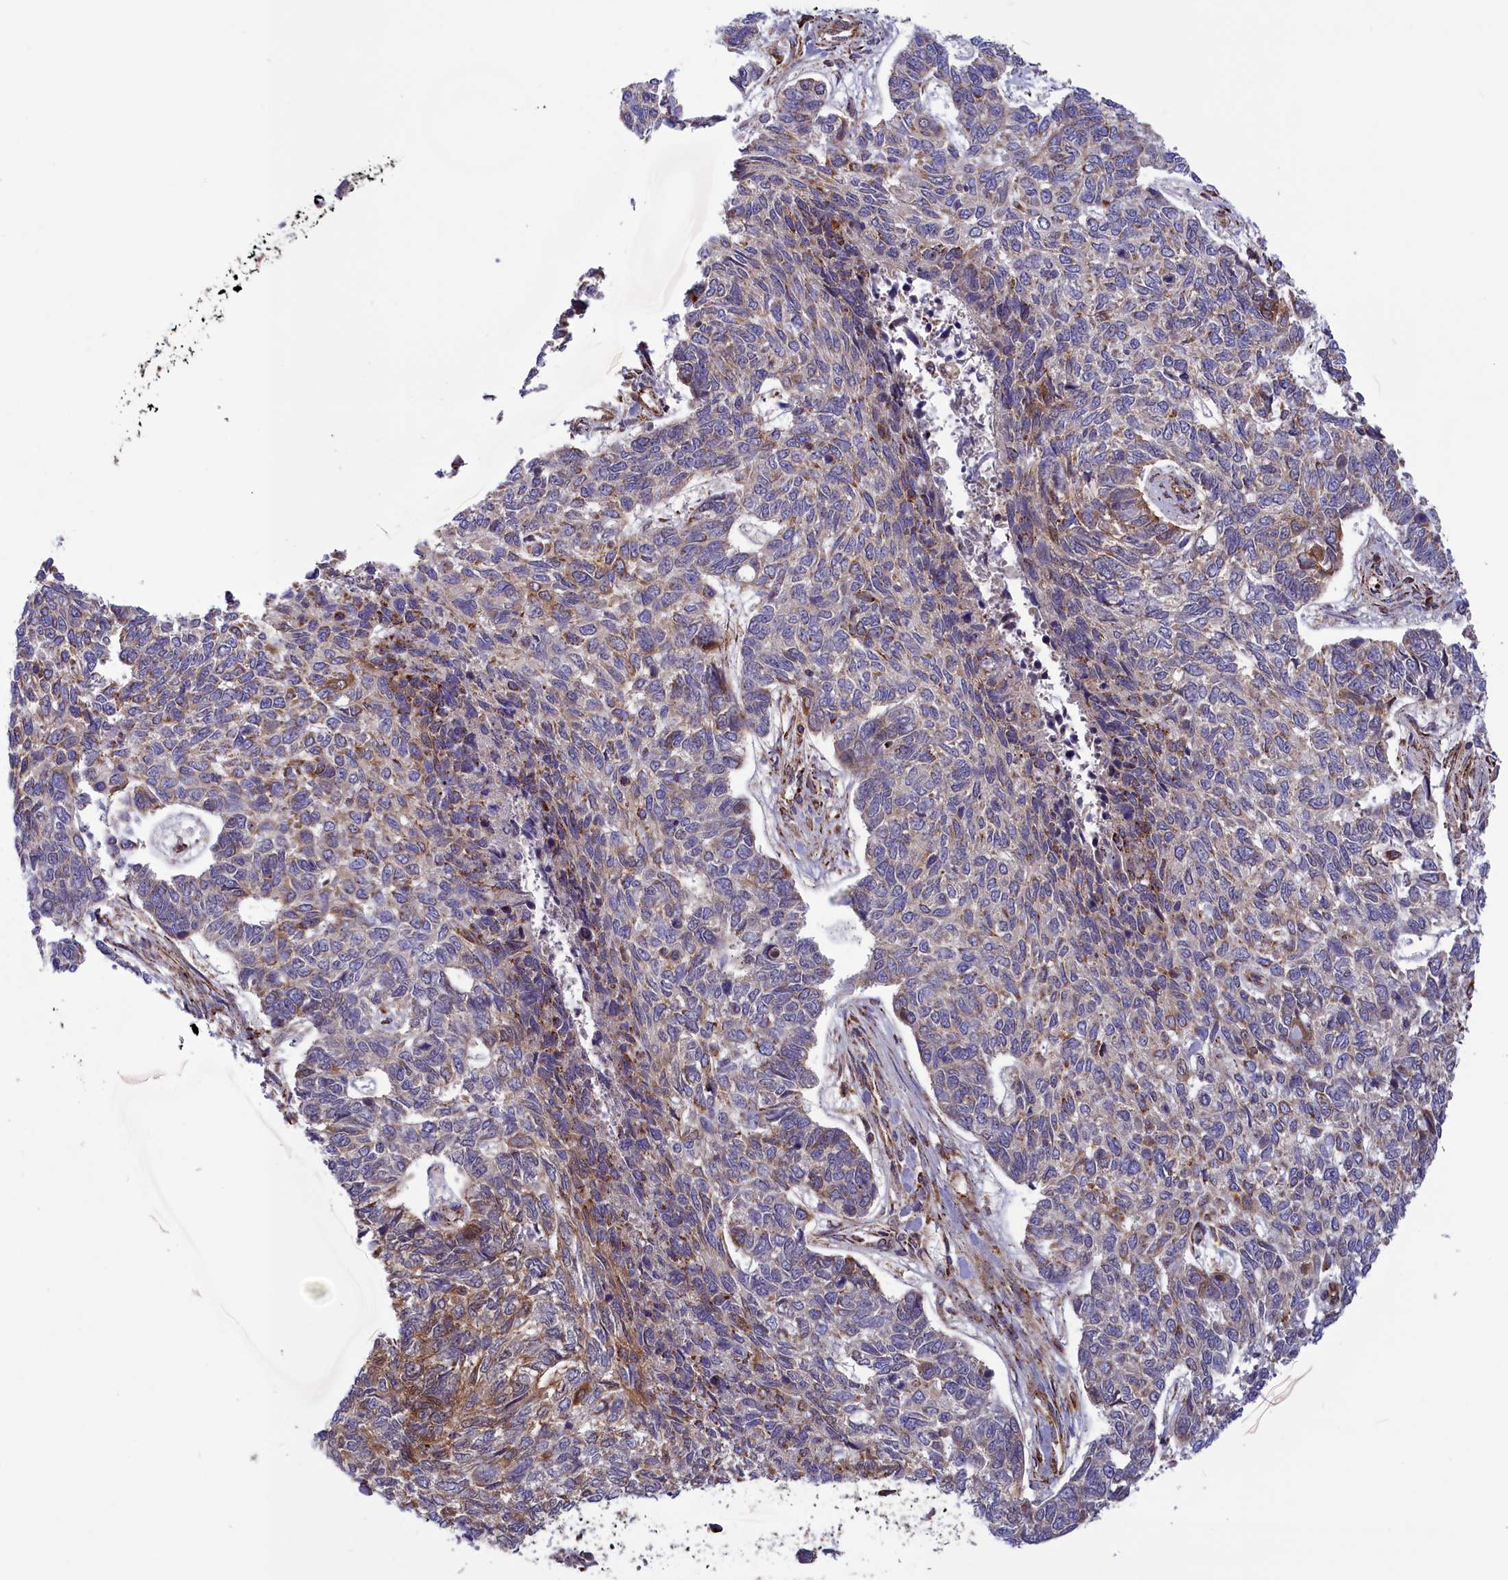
{"staining": {"intensity": "moderate", "quantity": "25%-75%", "location": "cytoplasmic/membranous"}, "tissue": "skin cancer", "cell_type": "Tumor cells", "image_type": "cancer", "snomed": [{"axis": "morphology", "description": "Basal cell carcinoma"}, {"axis": "topography", "description": "Skin"}], "caption": "Basal cell carcinoma (skin) stained for a protein (brown) exhibits moderate cytoplasmic/membranous positive staining in about 25%-75% of tumor cells.", "gene": "ISOC2", "patient": {"sex": "female", "age": 65}}